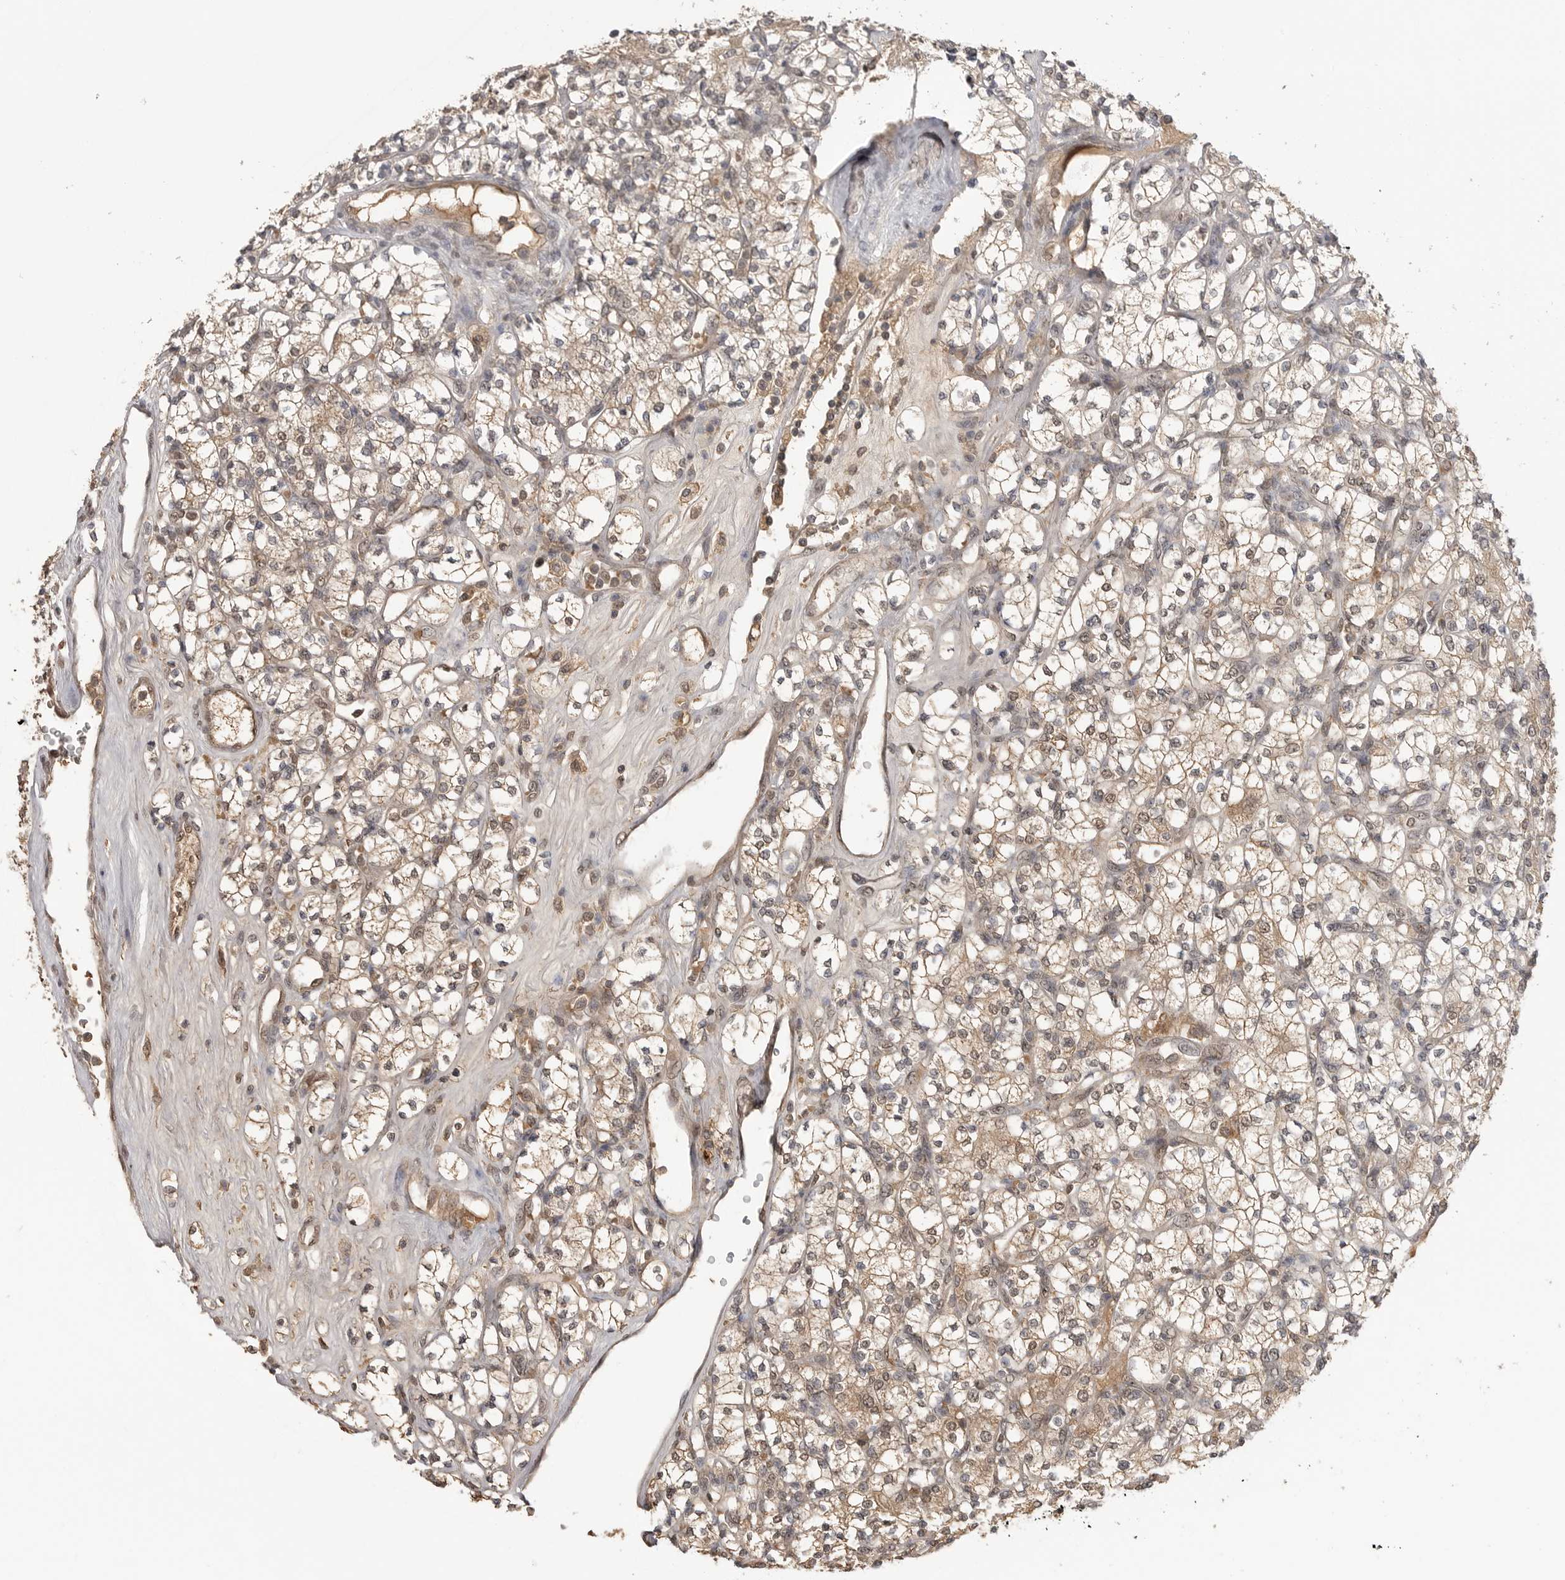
{"staining": {"intensity": "weak", "quantity": "25%-75%", "location": "cytoplasmic/membranous,nuclear"}, "tissue": "renal cancer", "cell_type": "Tumor cells", "image_type": "cancer", "snomed": [{"axis": "morphology", "description": "Adenocarcinoma, NOS"}, {"axis": "topography", "description": "Kidney"}], "caption": "Protein expression analysis of human adenocarcinoma (renal) reveals weak cytoplasmic/membranous and nuclear positivity in approximately 25%-75% of tumor cells. (DAB IHC, brown staining for protein, blue staining for nuclei).", "gene": "ASPSCR1", "patient": {"sex": "male", "age": 77}}